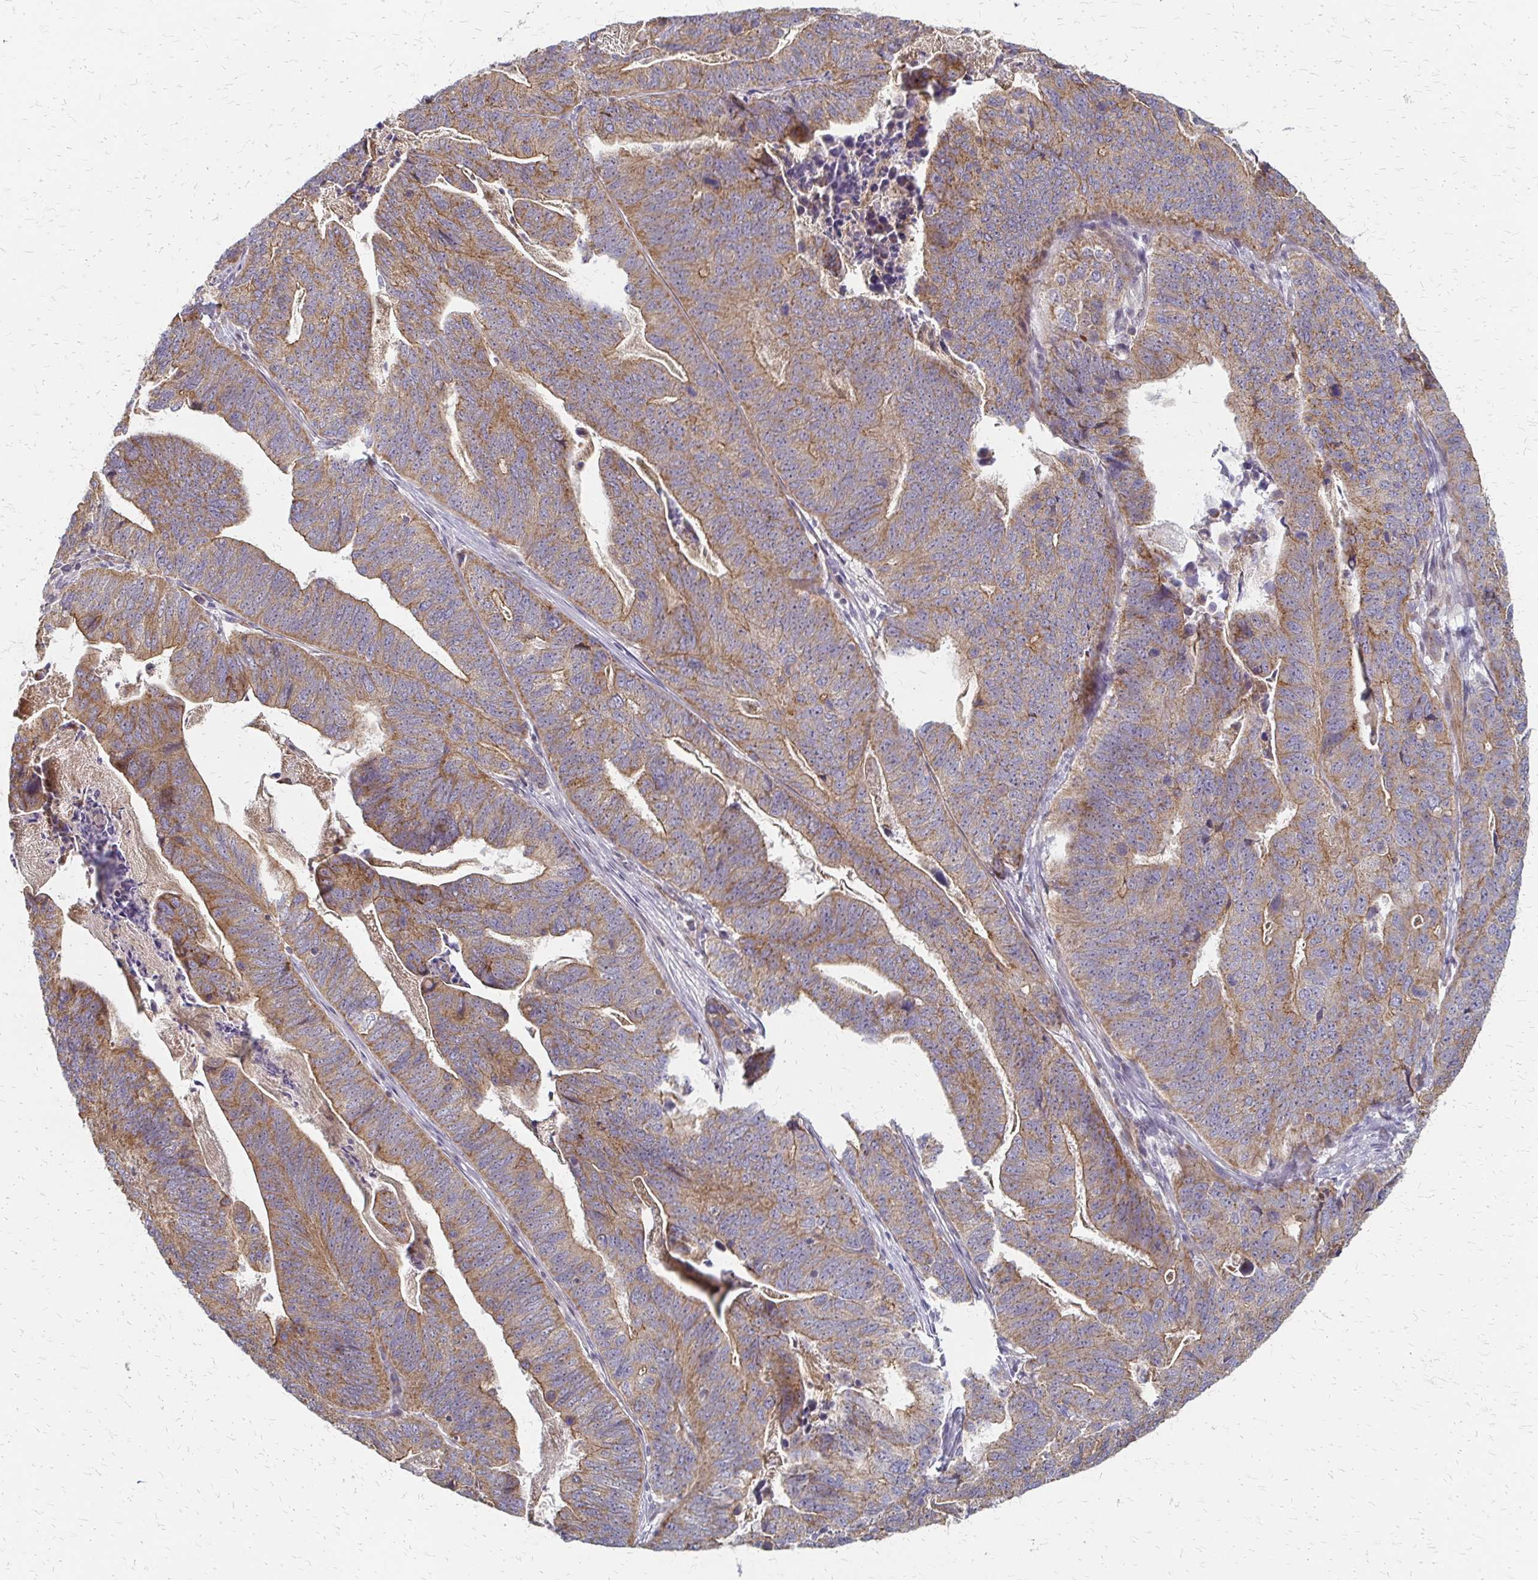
{"staining": {"intensity": "moderate", "quantity": ">75%", "location": "cytoplasmic/membranous"}, "tissue": "stomach cancer", "cell_type": "Tumor cells", "image_type": "cancer", "snomed": [{"axis": "morphology", "description": "Adenocarcinoma, NOS"}, {"axis": "topography", "description": "Stomach, upper"}], "caption": "Adenocarcinoma (stomach) stained for a protein (brown) shows moderate cytoplasmic/membranous positive expression in approximately >75% of tumor cells.", "gene": "ZNF383", "patient": {"sex": "female", "age": 67}}